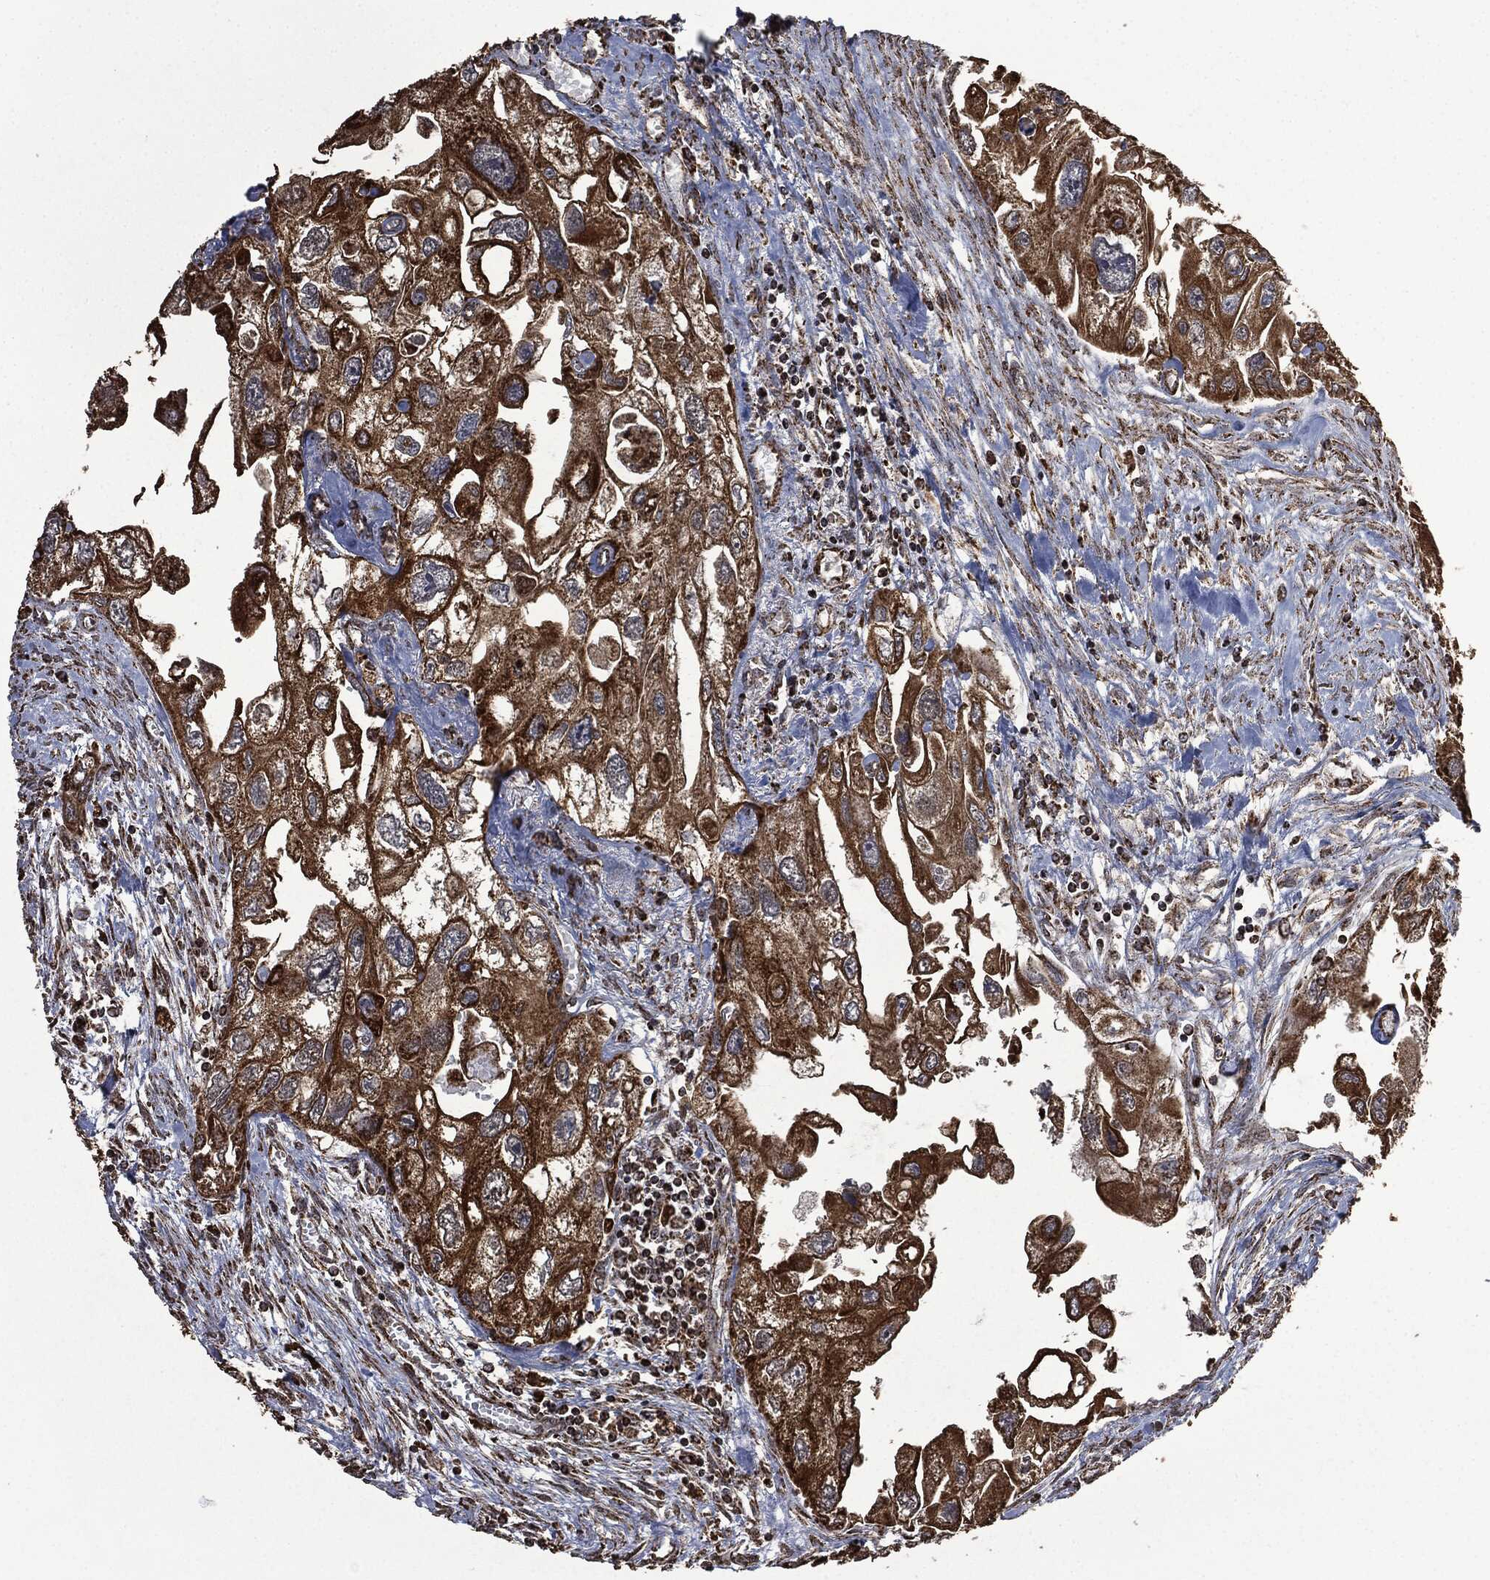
{"staining": {"intensity": "strong", "quantity": ">75%", "location": "cytoplasmic/membranous"}, "tissue": "urothelial cancer", "cell_type": "Tumor cells", "image_type": "cancer", "snomed": [{"axis": "morphology", "description": "Urothelial carcinoma, High grade"}, {"axis": "topography", "description": "Urinary bladder"}], "caption": "Urothelial carcinoma (high-grade) stained with immunohistochemistry exhibits strong cytoplasmic/membranous staining in about >75% of tumor cells. The staining was performed using DAB (3,3'-diaminobenzidine) to visualize the protein expression in brown, while the nuclei were stained in blue with hematoxylin (Magnification: 20x).", "gene": "LIG3", "patient": {"sex": "male", "age": 59}}